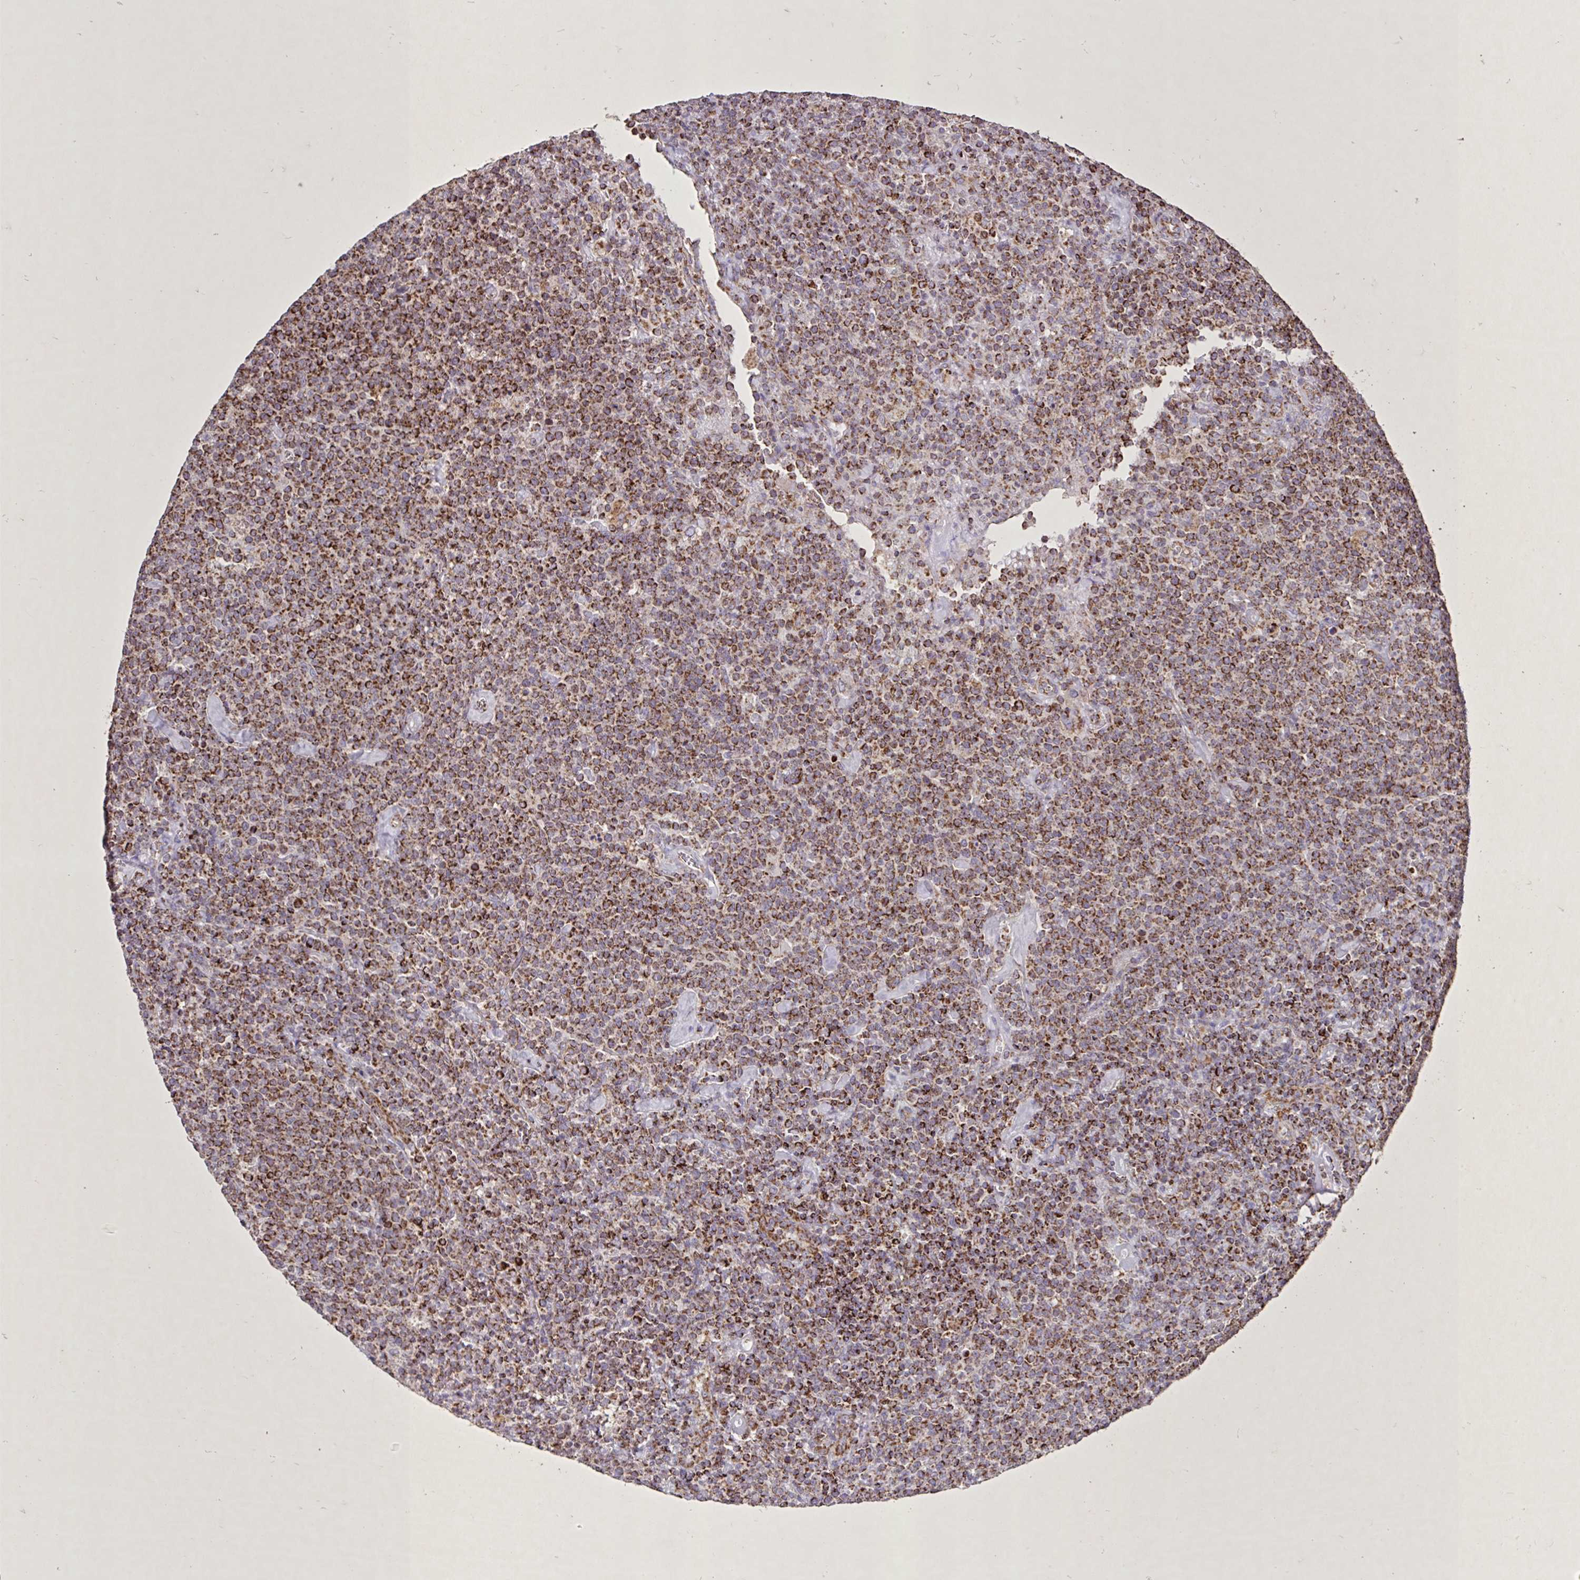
{"staining": {"intensity": "strong", "quantity": "25%-75%", "location": "cytoplasmic/membranous"}, "tissue": "lymphoma", "cell_type": "Tumor cells", "image_type": "cancer", "snomed": [{"axis": "morphology", "description": "Malignant lymphoma, non-Hodgkin's type, High grade"}, {"axis": "topography", "description": "Lymph node"}], "caption": "High-grade malignant lymphoma, non-Hodgkin's type stained with DAB (3,3'-diaminobenzidine) IHC shows high levels of strong cytoplasmic/membranous positivity in approximately 25%-75% of tumor cells.", "gene": "AGK", "patient": {"sex": "male", "age": 61}}